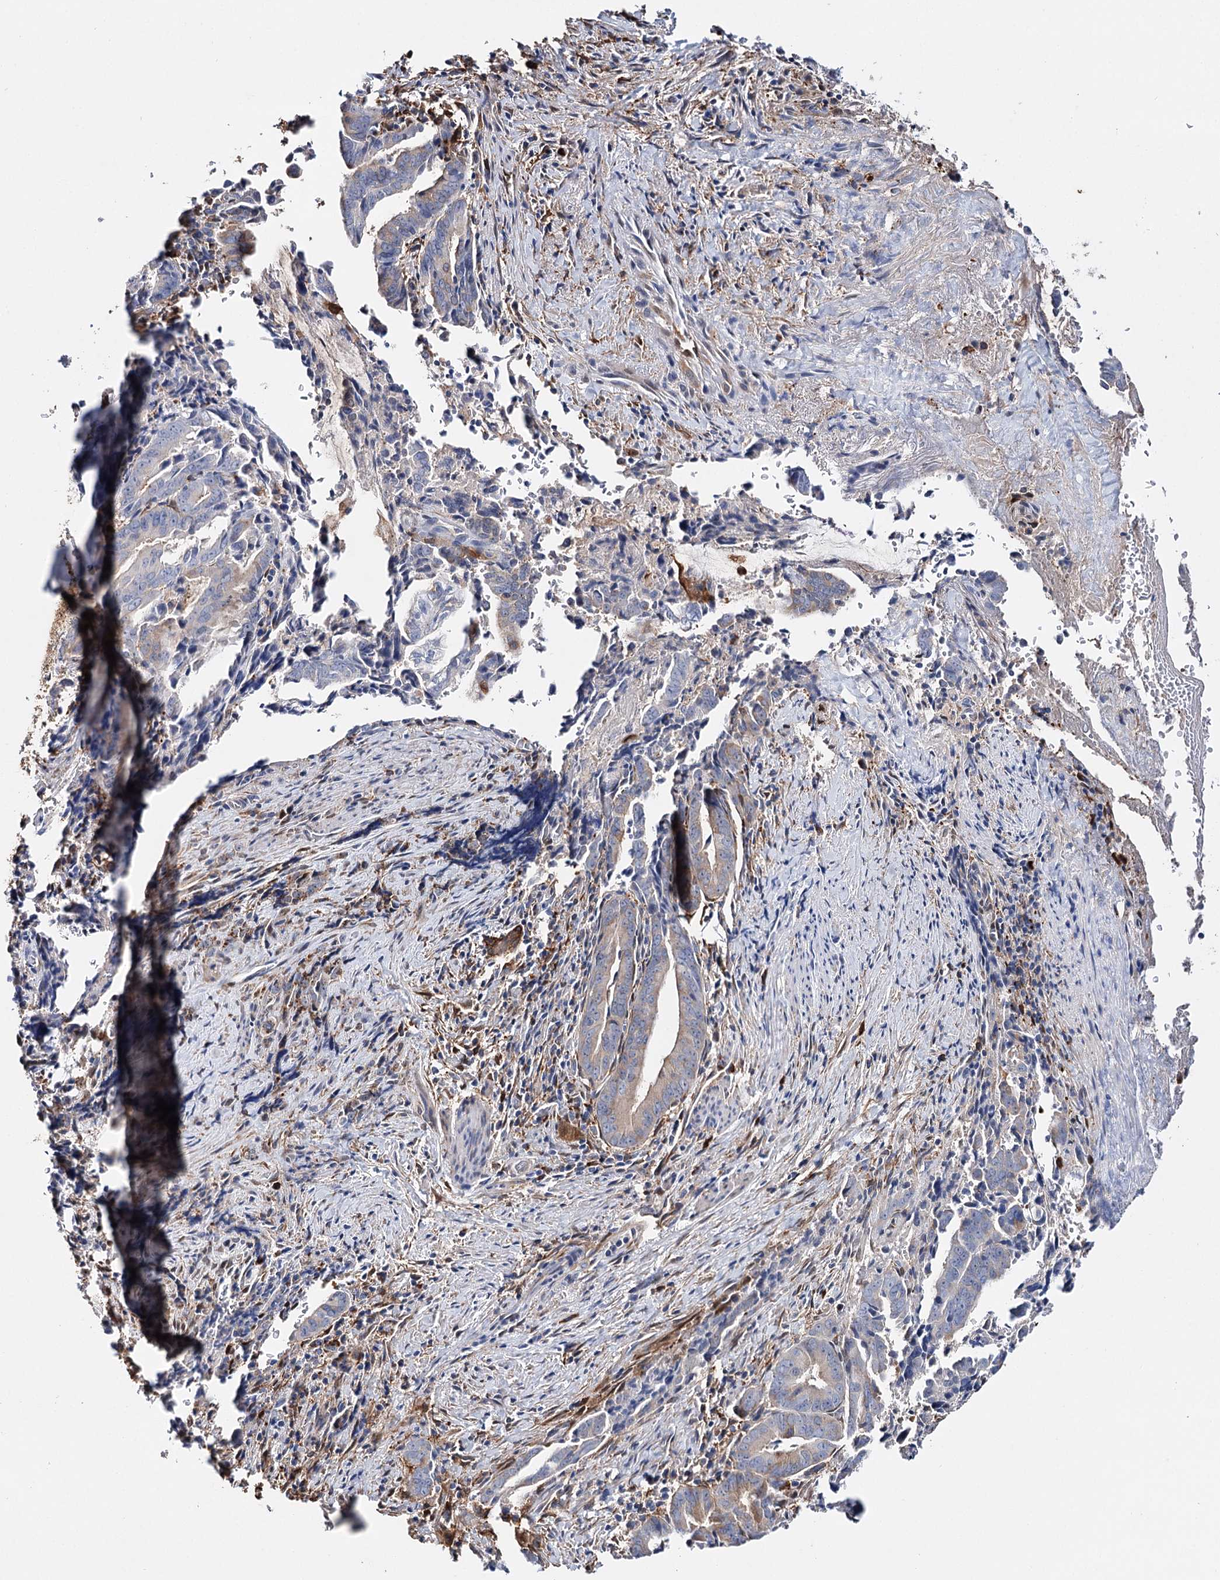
{"staining": {"intensity": "weak", "quantity": "25%-75%", "location": "cytoplasmic/membranous"}, "tissue": "pancreatic cancer", "cell_type": "Tumor cells", "image_type": "cancer", "snomed": [{"axis": "morphology", "description": "Adenocarcinoma, NOS"}, {"axis": "topography", "description": "Pancreas"}], "caption": "The immunohistochemical stain highlights weak cytoplasmic/membranous expression in tumor cells of pancreatic cancer (adenocarcinoma) tissue. The staining was performed using DAB to visualize the protein expression in brown, while the nuclei were stained in blue with hematoxylin (Magnification: 20x).", "gene": "CFAP46", "patient": {"sex": "female", "age": 63}}